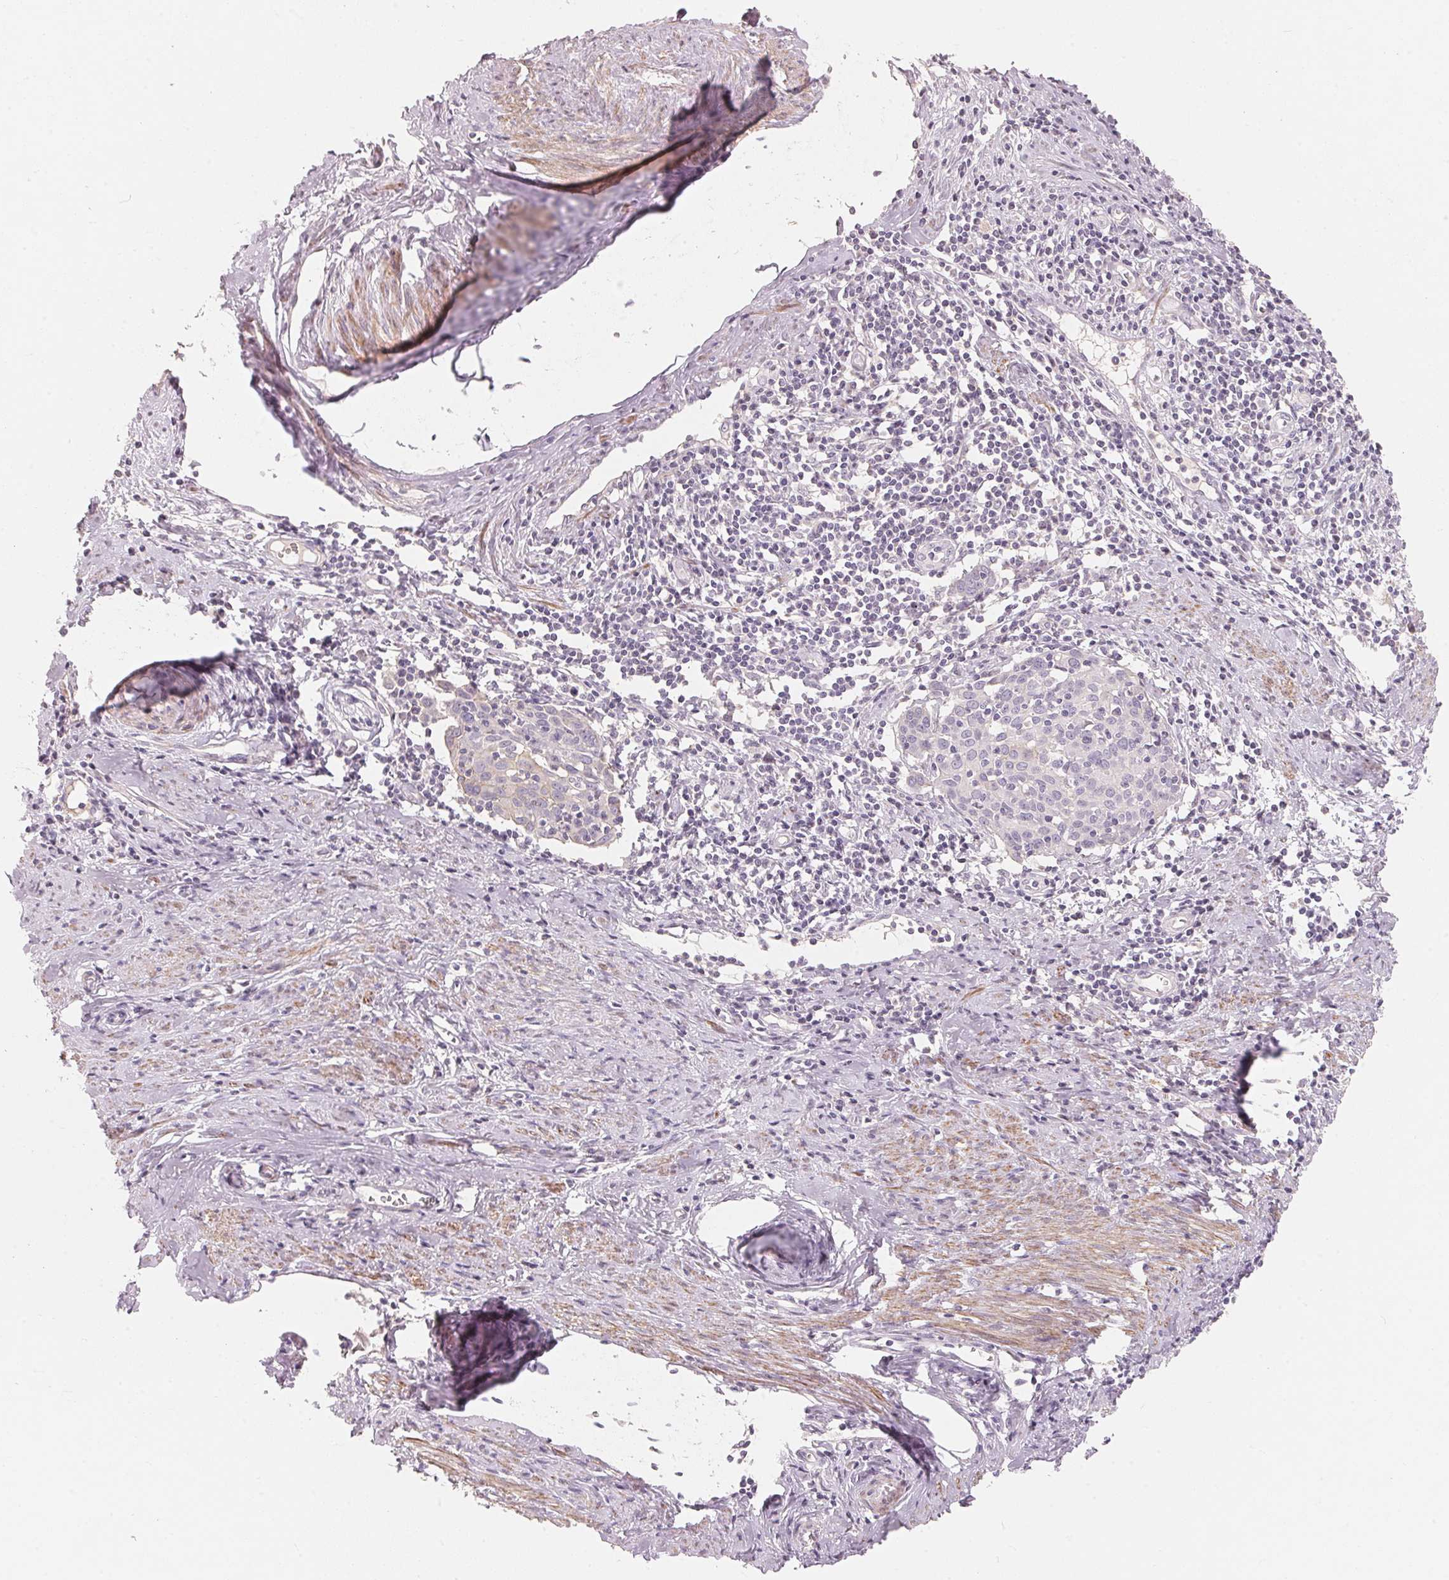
{"staining": {"intensity": "weak", "quantity": "<25%", "location": "cytoplasmic/membranous"}, "tissue": "cervical cancer", "cell_type": "Tumor cells", "image_type": "cancer", "snomed": [{"axis": "morphology", "description": "Squamous cell carcinoma, NOS"}, {"axis": "topography", "description": "Cervix"}], "caption": "Immunohistochemistry histopathology image of neoplastic tissue: human cervical cancer stained with DAB (3,3'-diaminobenzidine) displays no significant protein expression in tumor cells.", "gene": "TP53AIP1", "patient": {"sex": "female", "age": 62}}